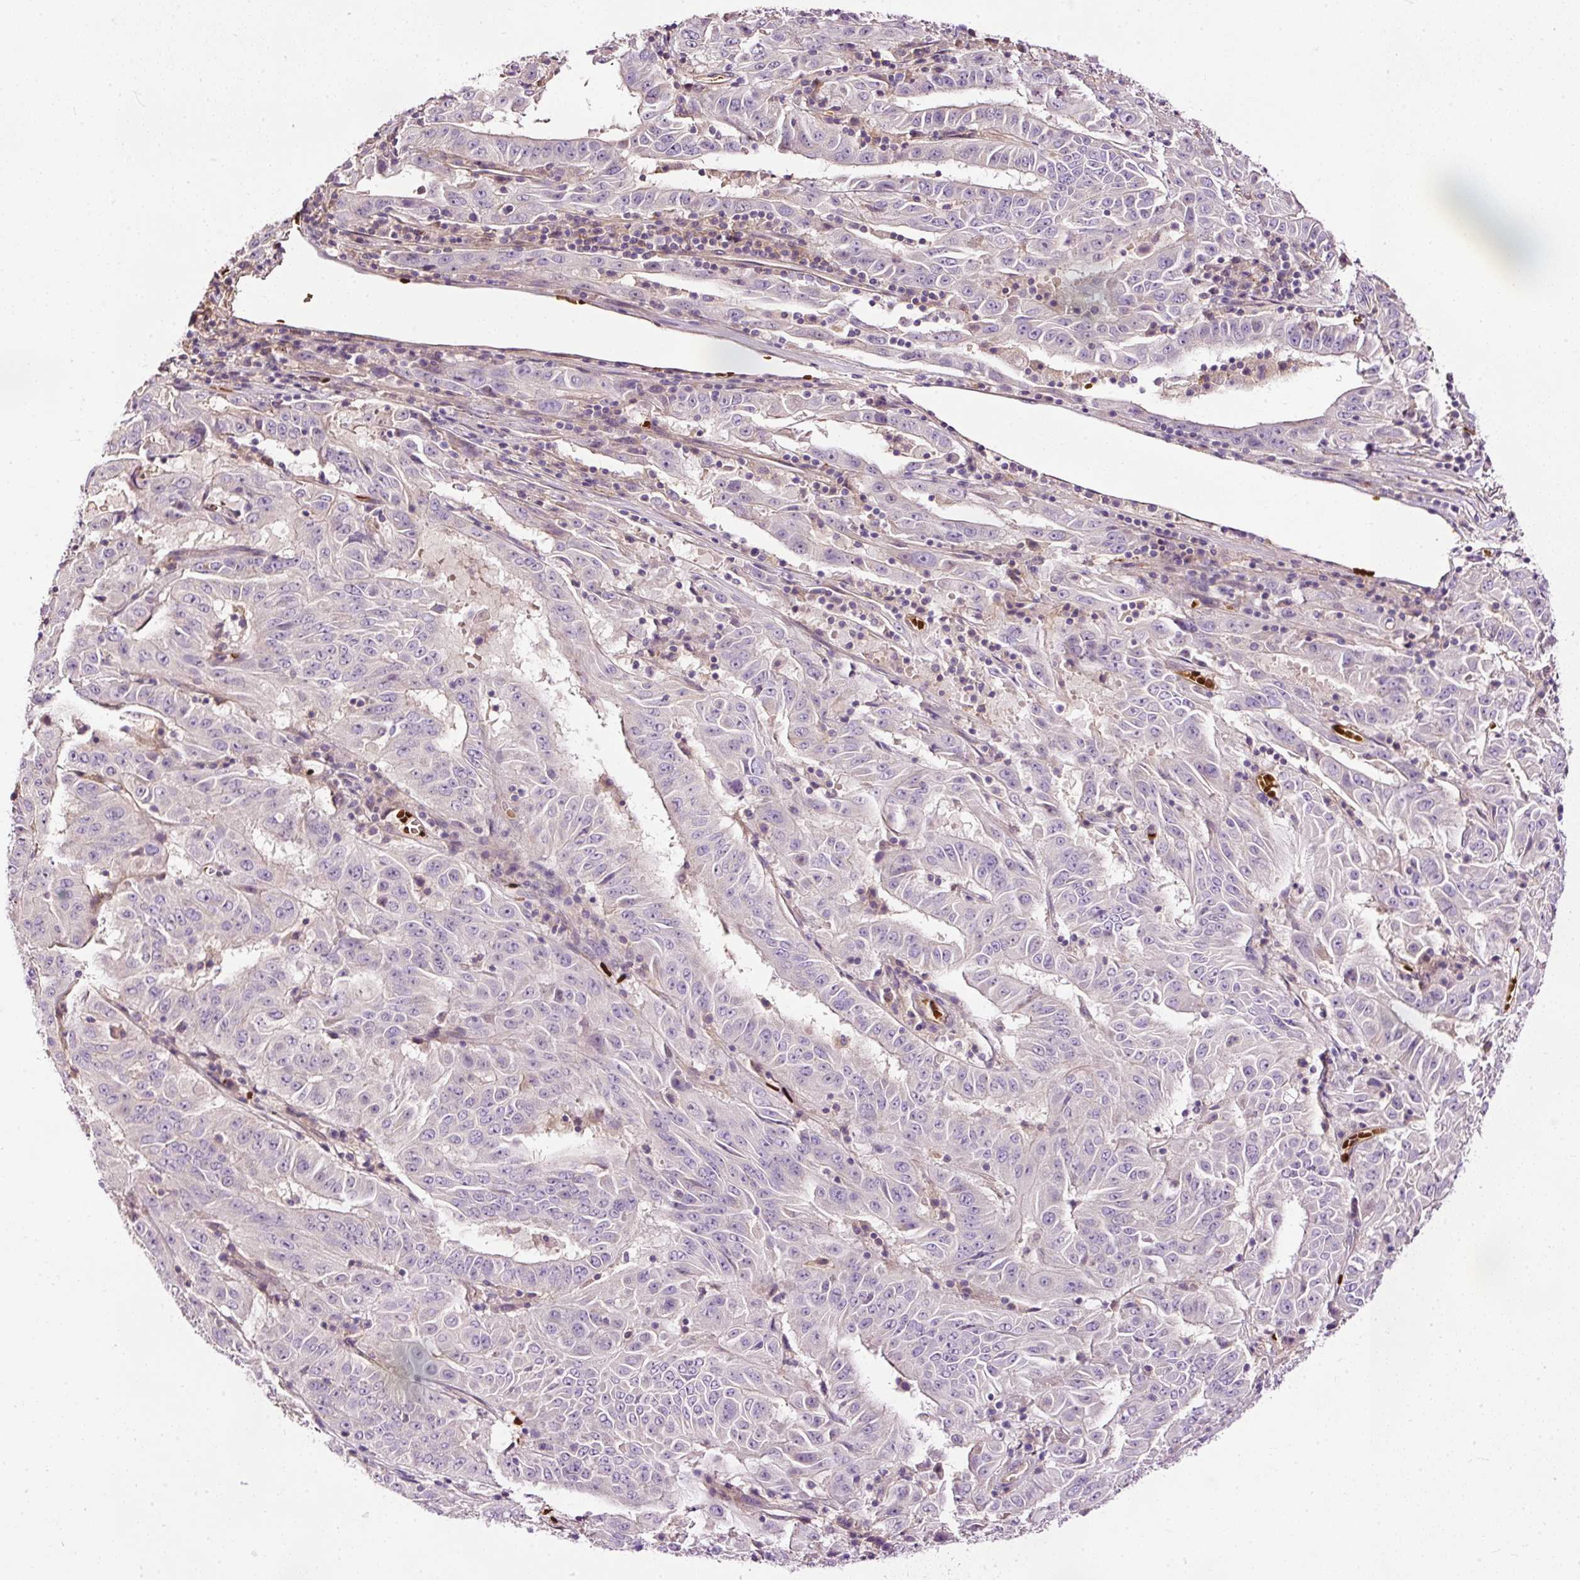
{"staining": {"intensity": "negative", "quantity": "none", "location": "none"}, "tissue": "pancreatic cancer", "cell_type": "Tumor cells", "image_type": "cancer", "snomed": [{"axis": "morphology", "description": "Adenocarcinoma, NOS"}, {"axis": "topography", "description": "Pancreas"}], "caption": "This is an immunohistochemistry micrograph of human pancreatic adenocarcinoma. There is no expression in tumor cells.", "gene": "USHBP1", "patient": {"sex": "male", "age": 63}}